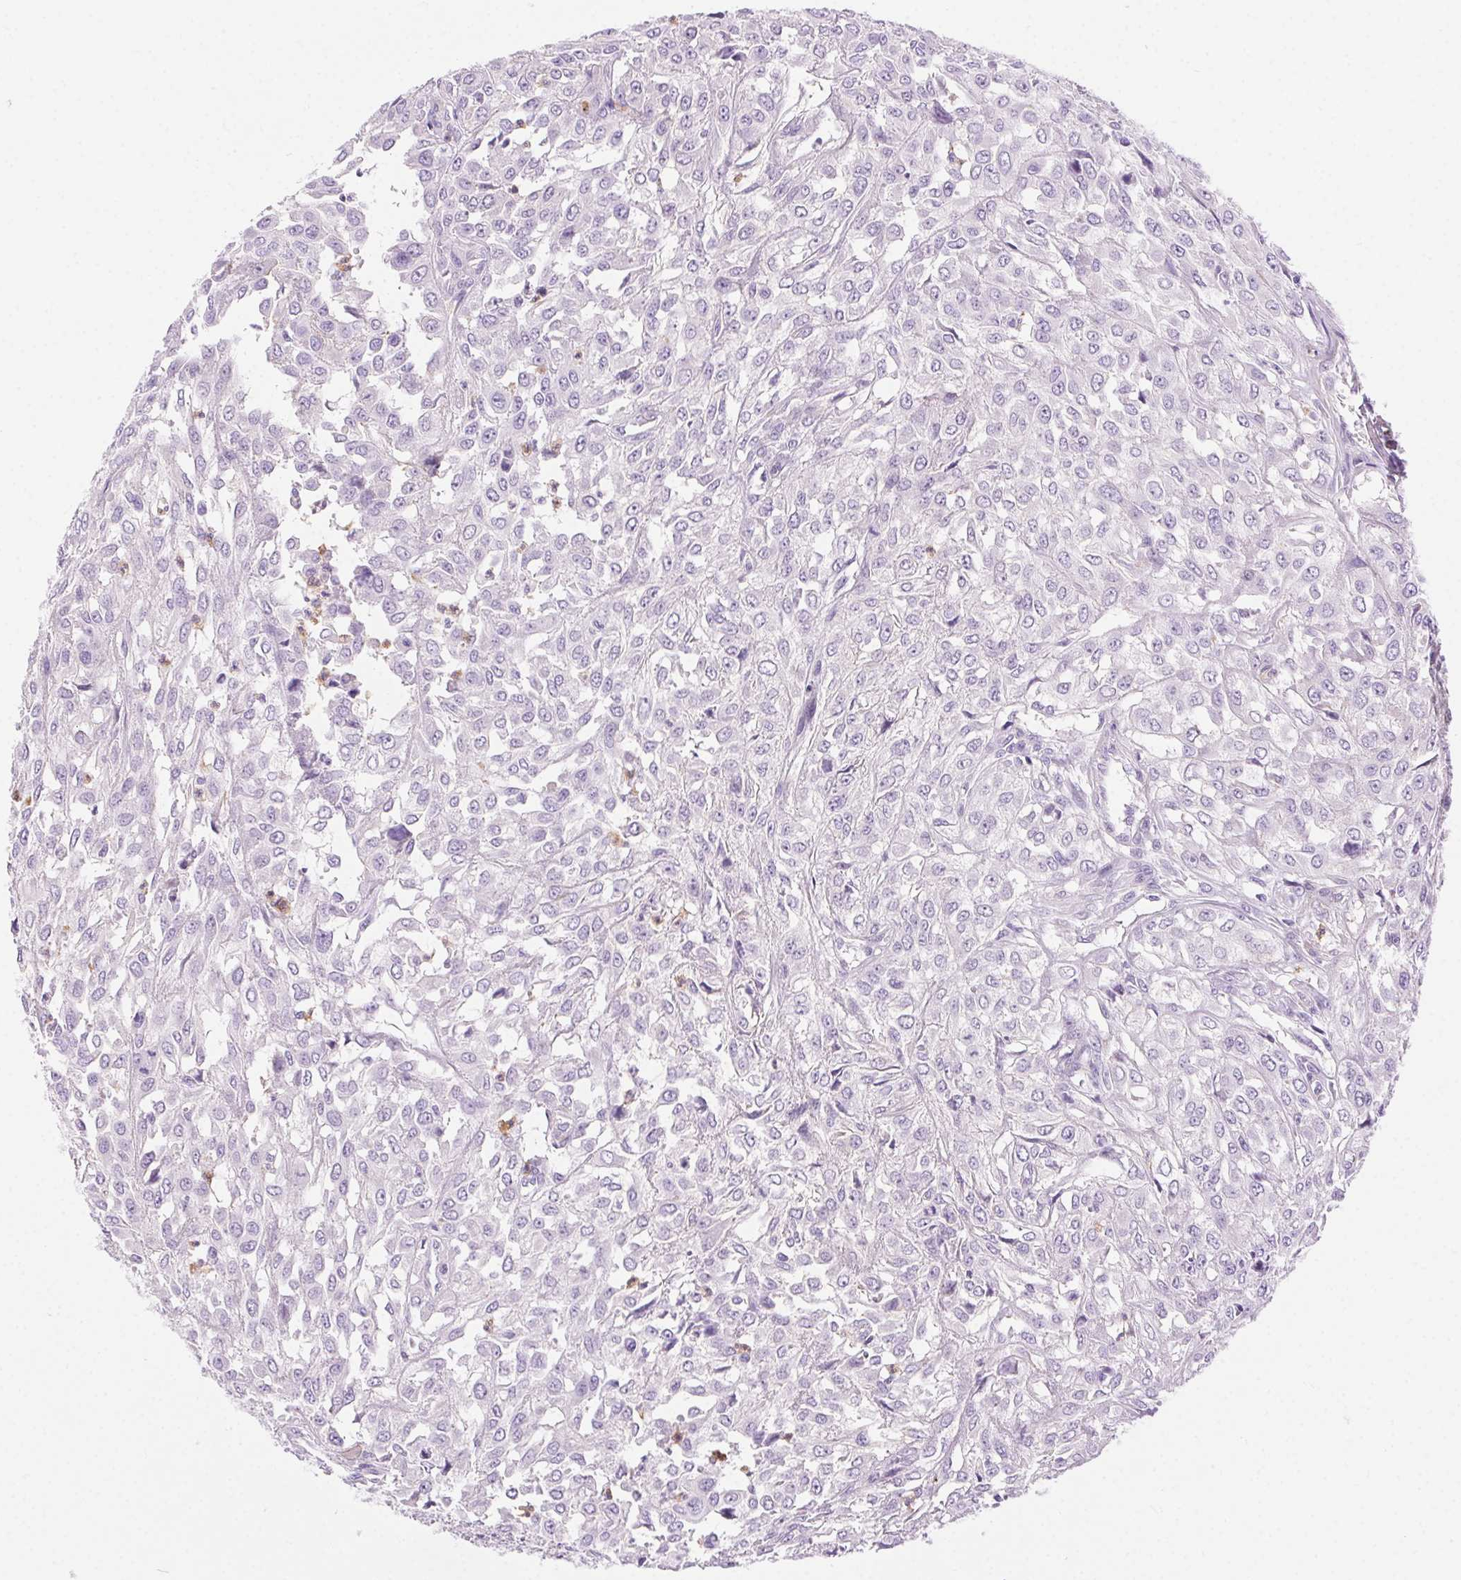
{"staining": {"intensity": "negative", "quantity": "none", "location": "none"}, "tissue": "urothelial cancer", "cell_type": "Tumor cells", "image_type": "cancer", "snomed": [{"axis": "morphology", "description": "Urothelial carcinoma, High grade"}, {"axis": "topography", "description": "Urinary bladder"}], "caption": "Immunohistochemical staining of urothelial cancer displays no significant positivity in tumor cells.", "gene": "SHCBP1L", "patient": {"sex": "male", "age": 67}}